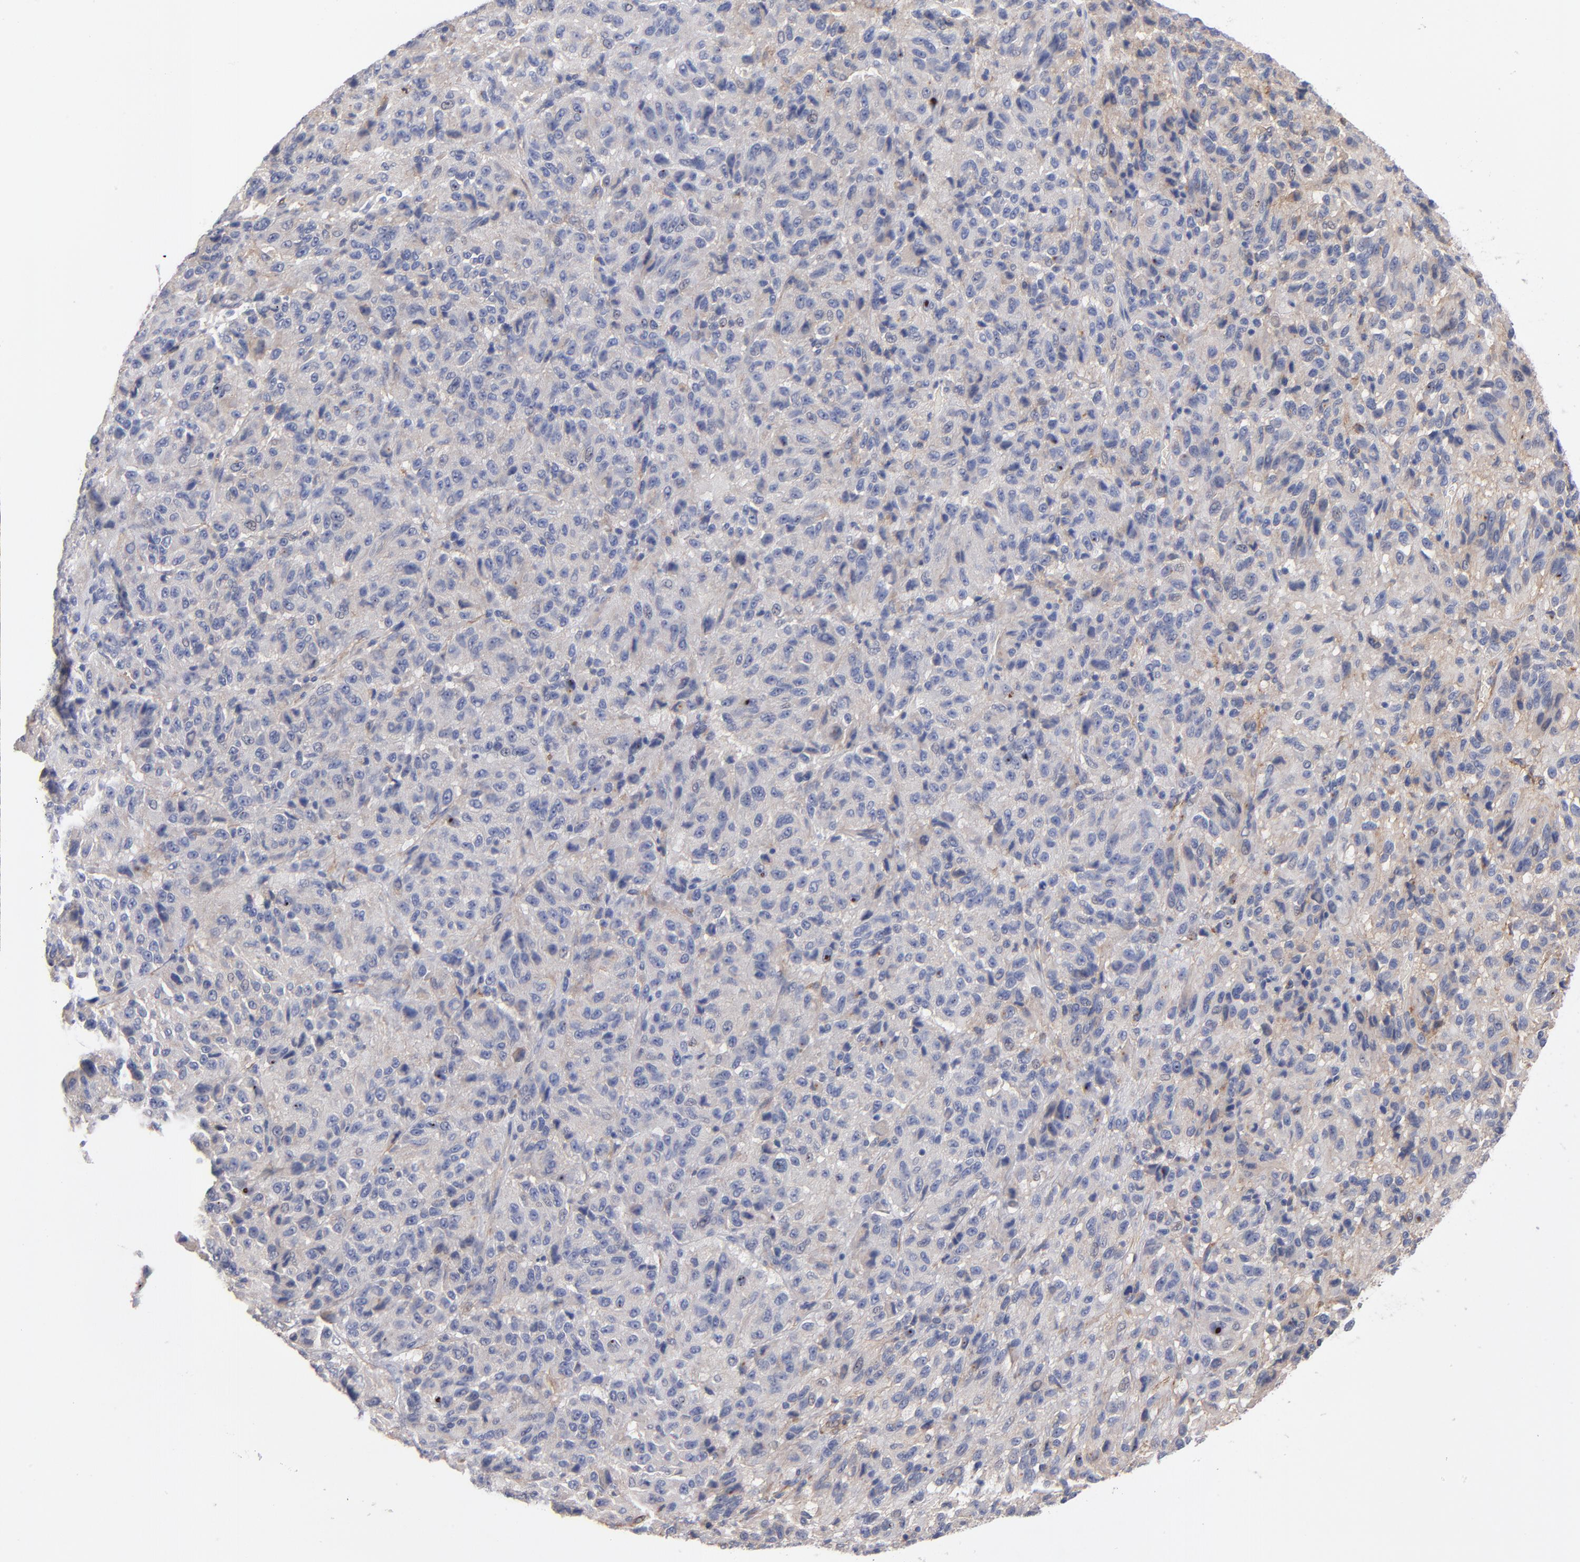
{"staining": {"intensity": "weak", "quantity": "25%-75%", "location": "cytoplasmic/membranous"}, "tissue": "melanoma", "cell_type": "Tumor cells", "image_type": "cancer", "snomed": [{"axis": "morphology", "description": "Malignant melanoma, Metastatic site"}, {"axis": "topography", "description": "Lung"}], "caption": "Immunohistochemistry of human melanoma shows low levels of weak cytoplasmic/membranous positivity in approximately 25%-75% of tumor cells. (Brightfield microscopy of DAB IHC at high magnification).", "gene": "PLSCR4", "patient": {"sex": "male", "age": 64}}